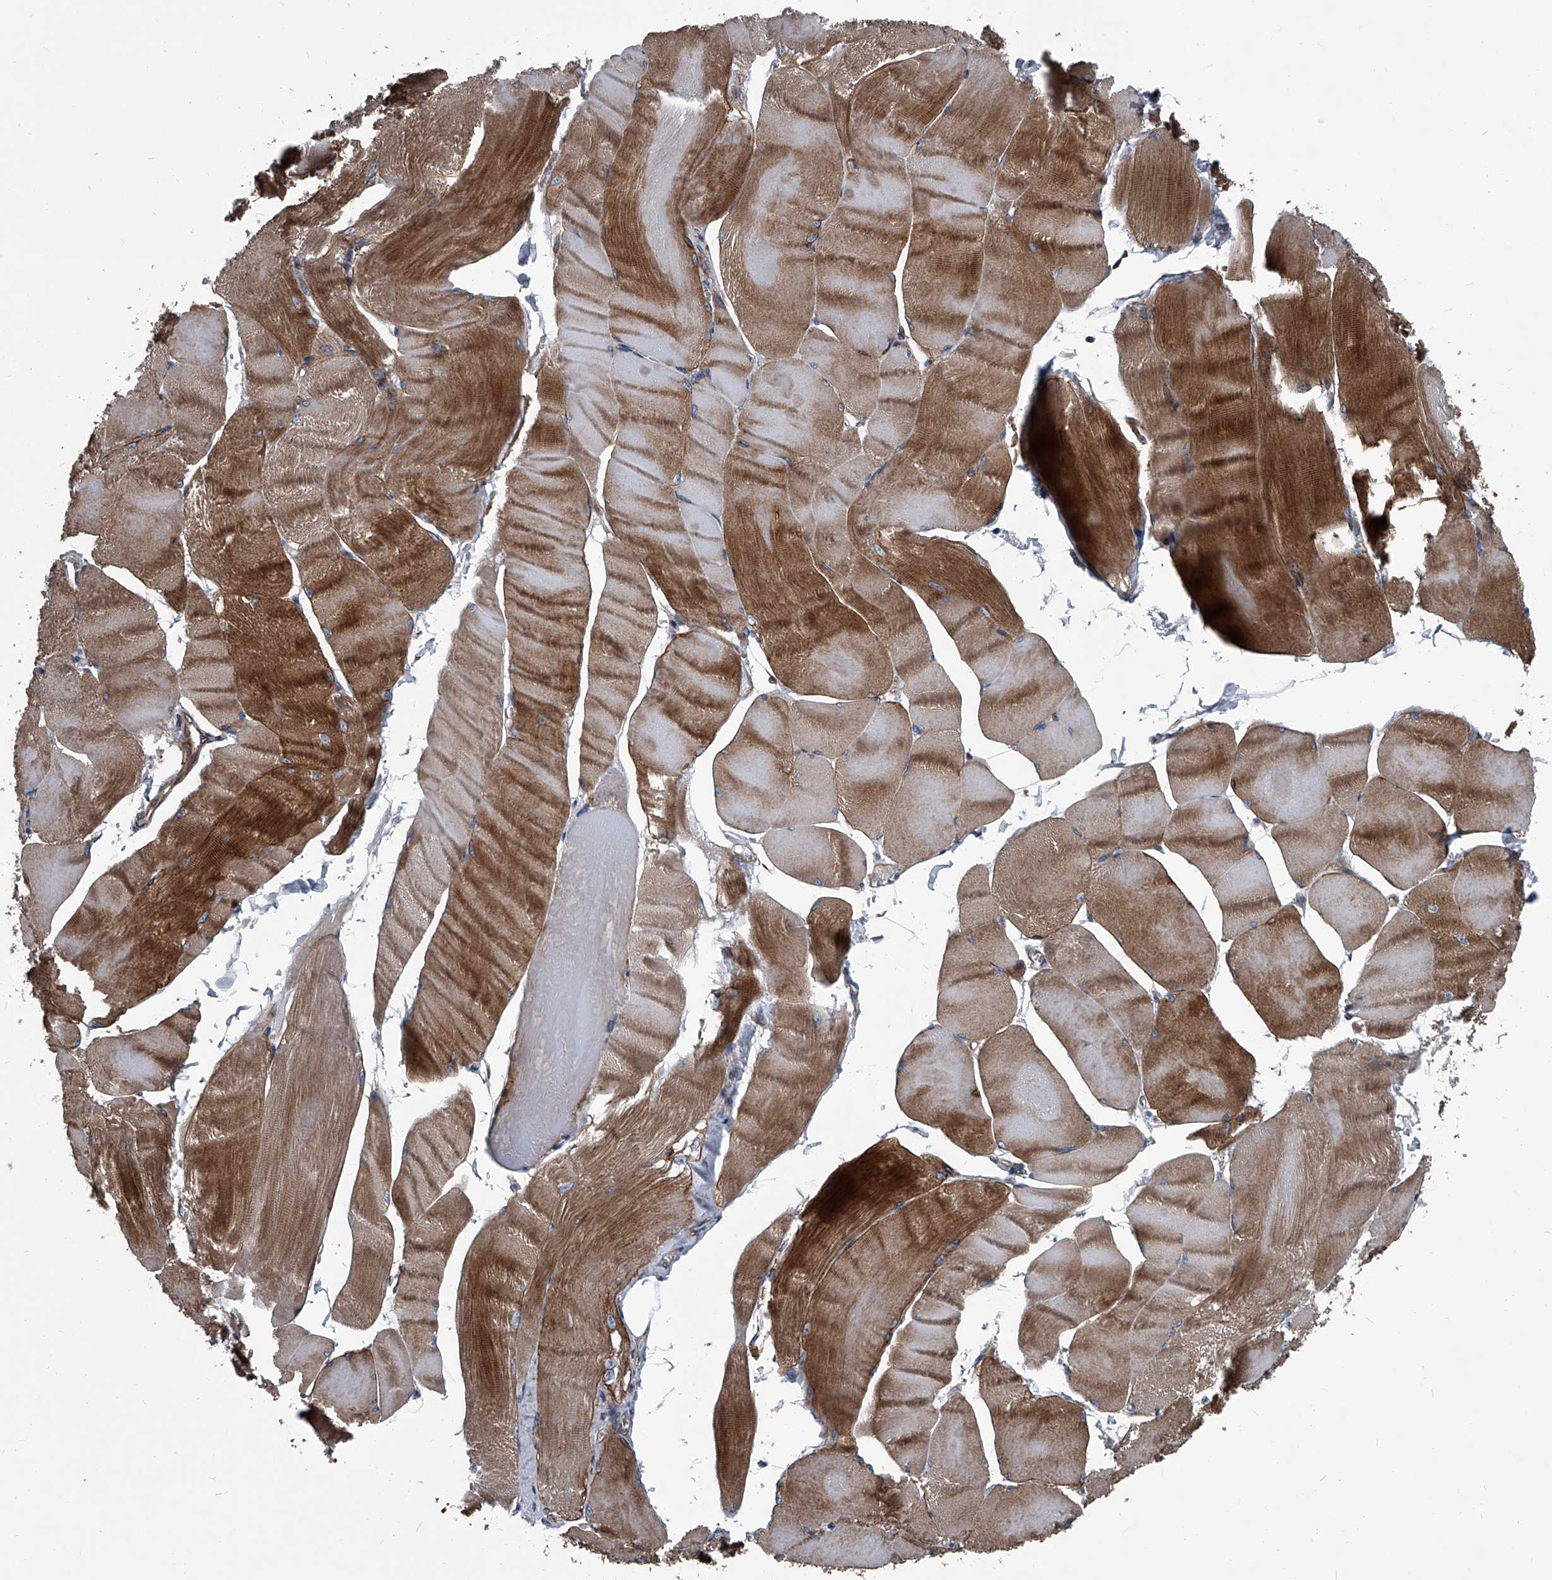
{"staining": {"intensity": "moderate", "quantity": "25%-75%", "location": "cytoplasmic/membranous"}, "tissue": "skeletal muscle", "cell_type": "Myocytes", "image_type": "normal", "snomed": [{"axis": "morphology", "description": "Normal tissue, NOS"}, {"axis": "morphology", "description": "Basal cell carcinoma"}, {"axis": "topography", "description": "Skeletal muscle"}], "caption": "A photomicrograph showing moderate cytoplasmic/membranous positivity in approximately 25%-75% of myocytes in unremarkable skeletal muscle, as visualized by brown immunohistochemical staining.", "gene": "PLEC", "patient": {"sex": "female", "age": 64}}